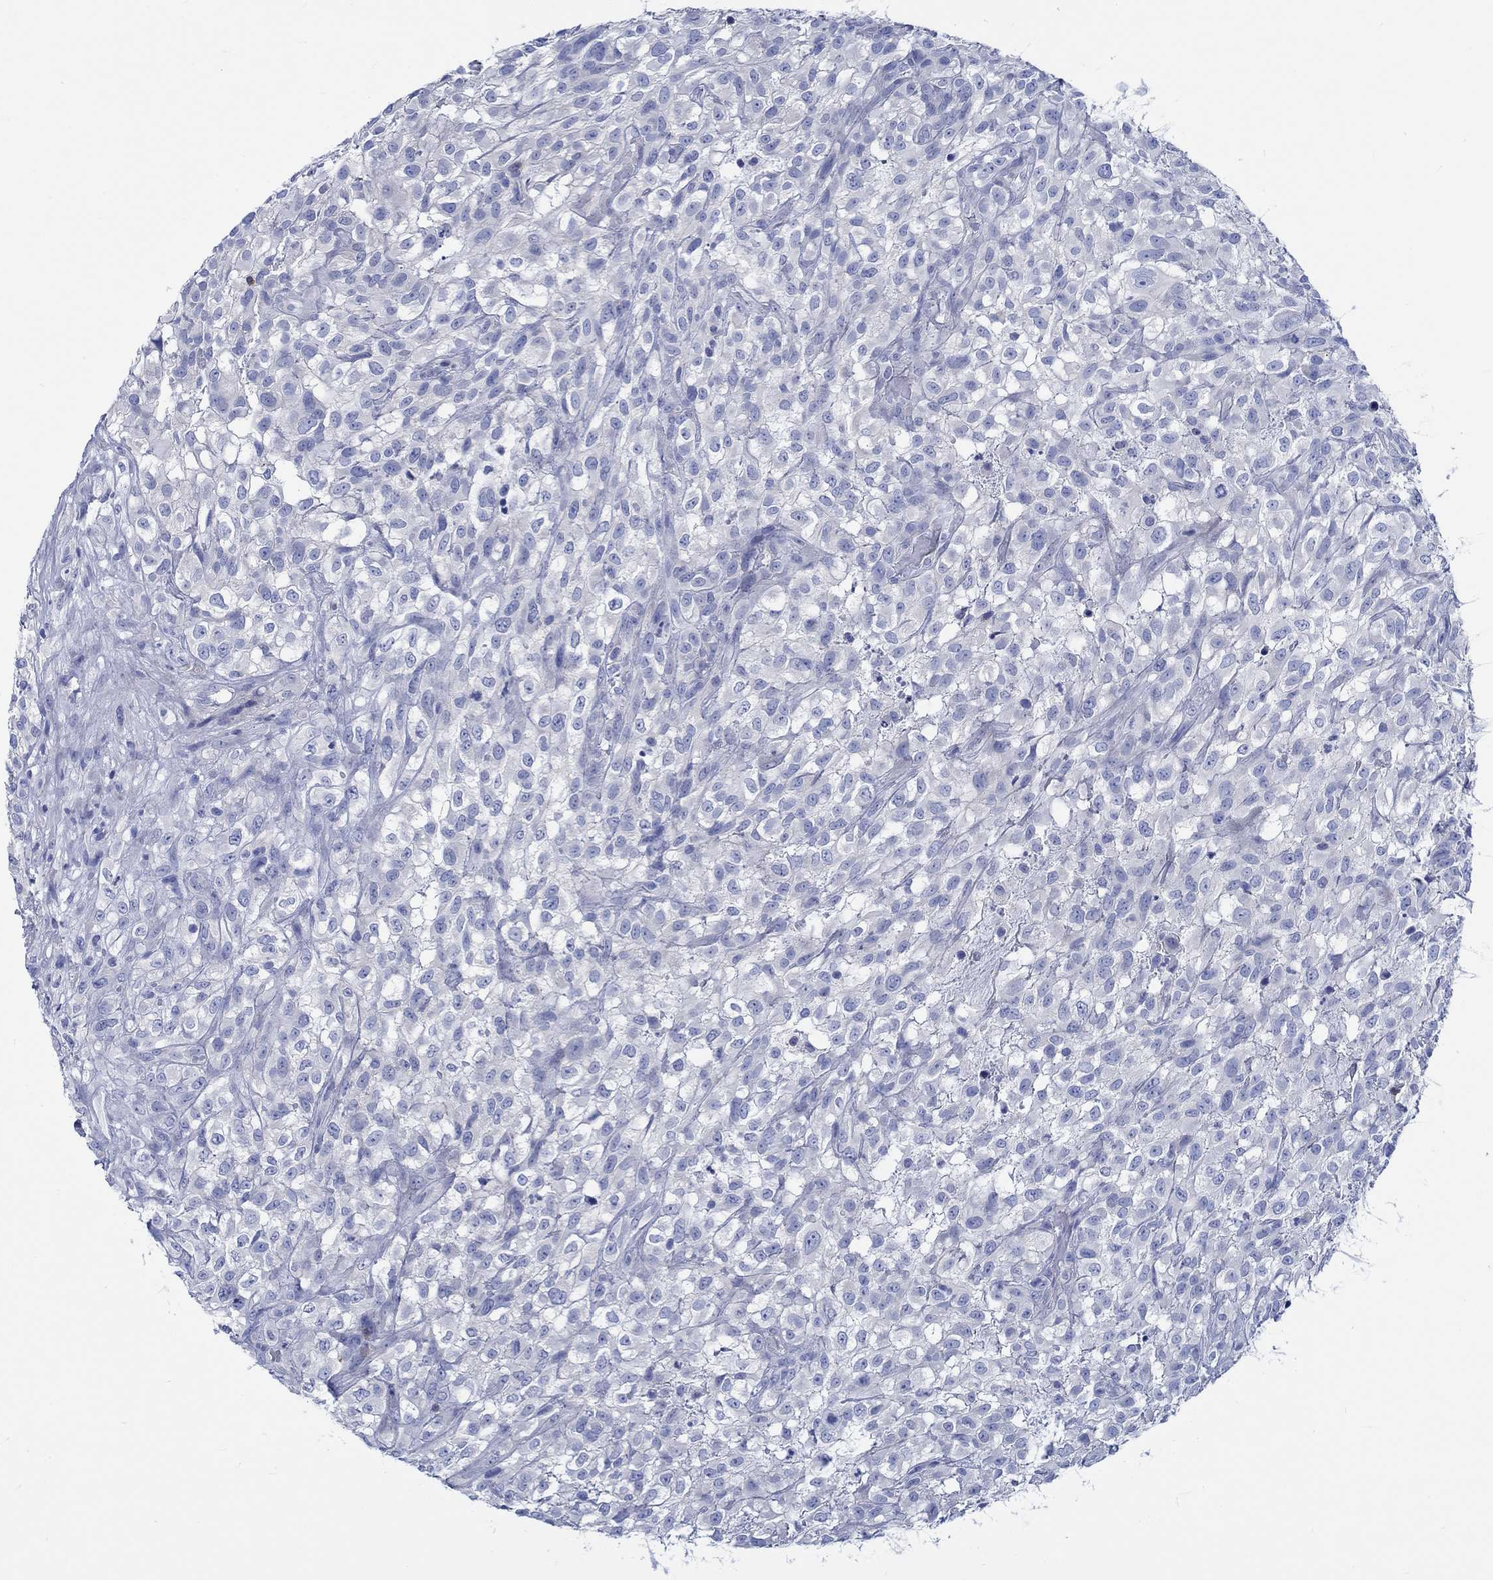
{"staining": {"intensity": "negative", "quantity": "none", "location": "none"}, "tissue": "urothelial cancer", "cell_type": "Tumor cells", "image_type": "cancer", "snomed": [{"axis": "morphology", "description": "Urothelial carcinoma, High grade"}, {"axis": "topography", "description": "Urinary bladder"}], "caption": "Histopathology image shows no protein expression in tumor cells of urothelial carcinoma (high-grade) tissue.", "gene": "PTPRN2", "patient": {"sex": "male", "age": 56}}